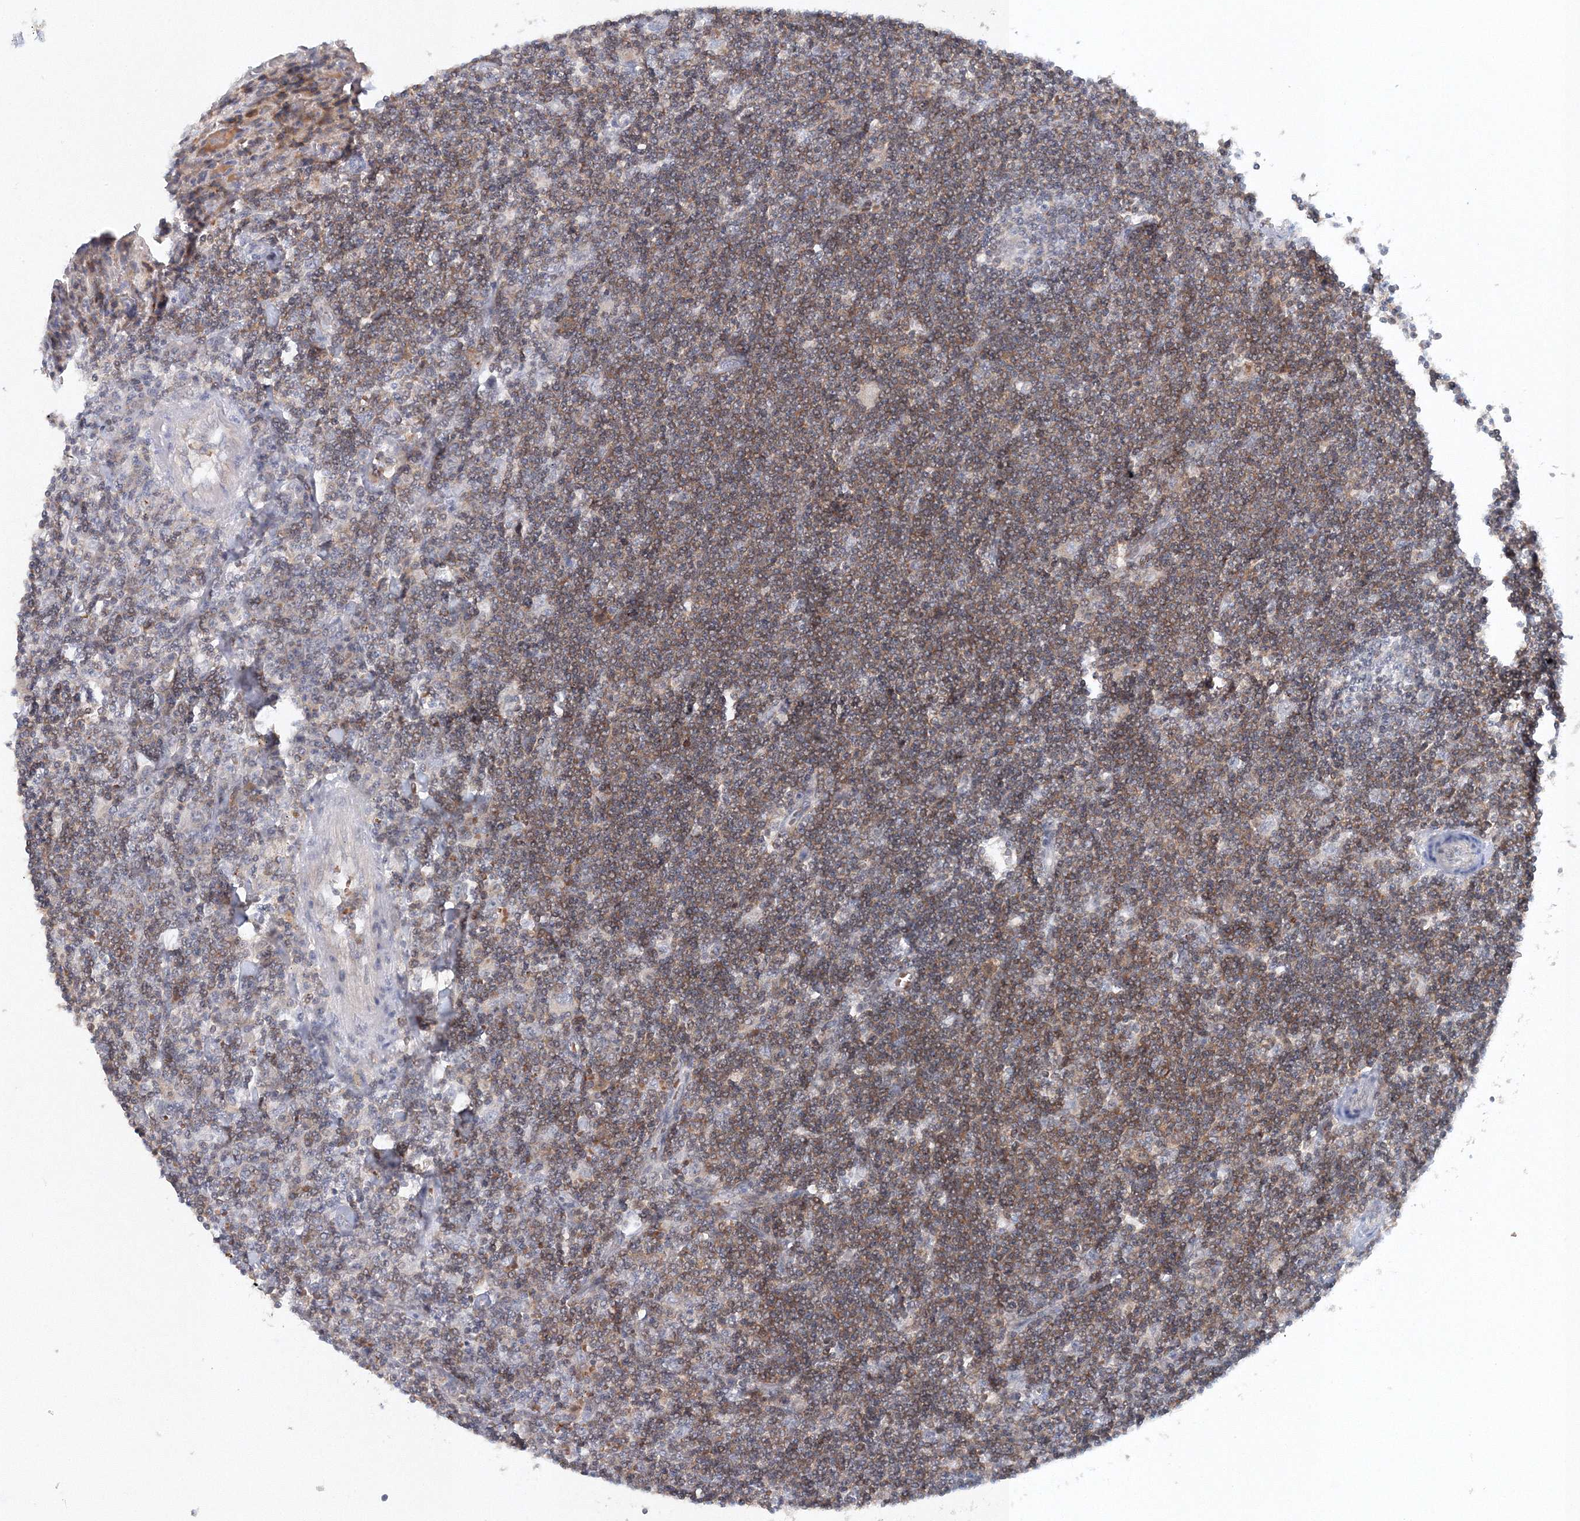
{"staining": {"intensity": "moderate", "quantity": ">75%", "location": "cytoplasmic/membranous"}, "tissue": "lymphoma", "cell_type": "Tumor cells", "image_type": "cancer", "snomed": [{"axis": "morphology", "description": "Malignant lymphoma, non-Hodgkin's type, Low grade"}, {"axis": "topography", "description": "Spleen"}], "caption": "Lymphoma was stained to show a protein in brown. There is medium levels of moderate cytoplasmic/membranous staining in about >75% of tumor cells. Immunohistochemistry stains the protein of interest in brown and the nuclei are stained blue.", "gene": "SH3BP5", "patient": {"sex": "male", "age": 76}}